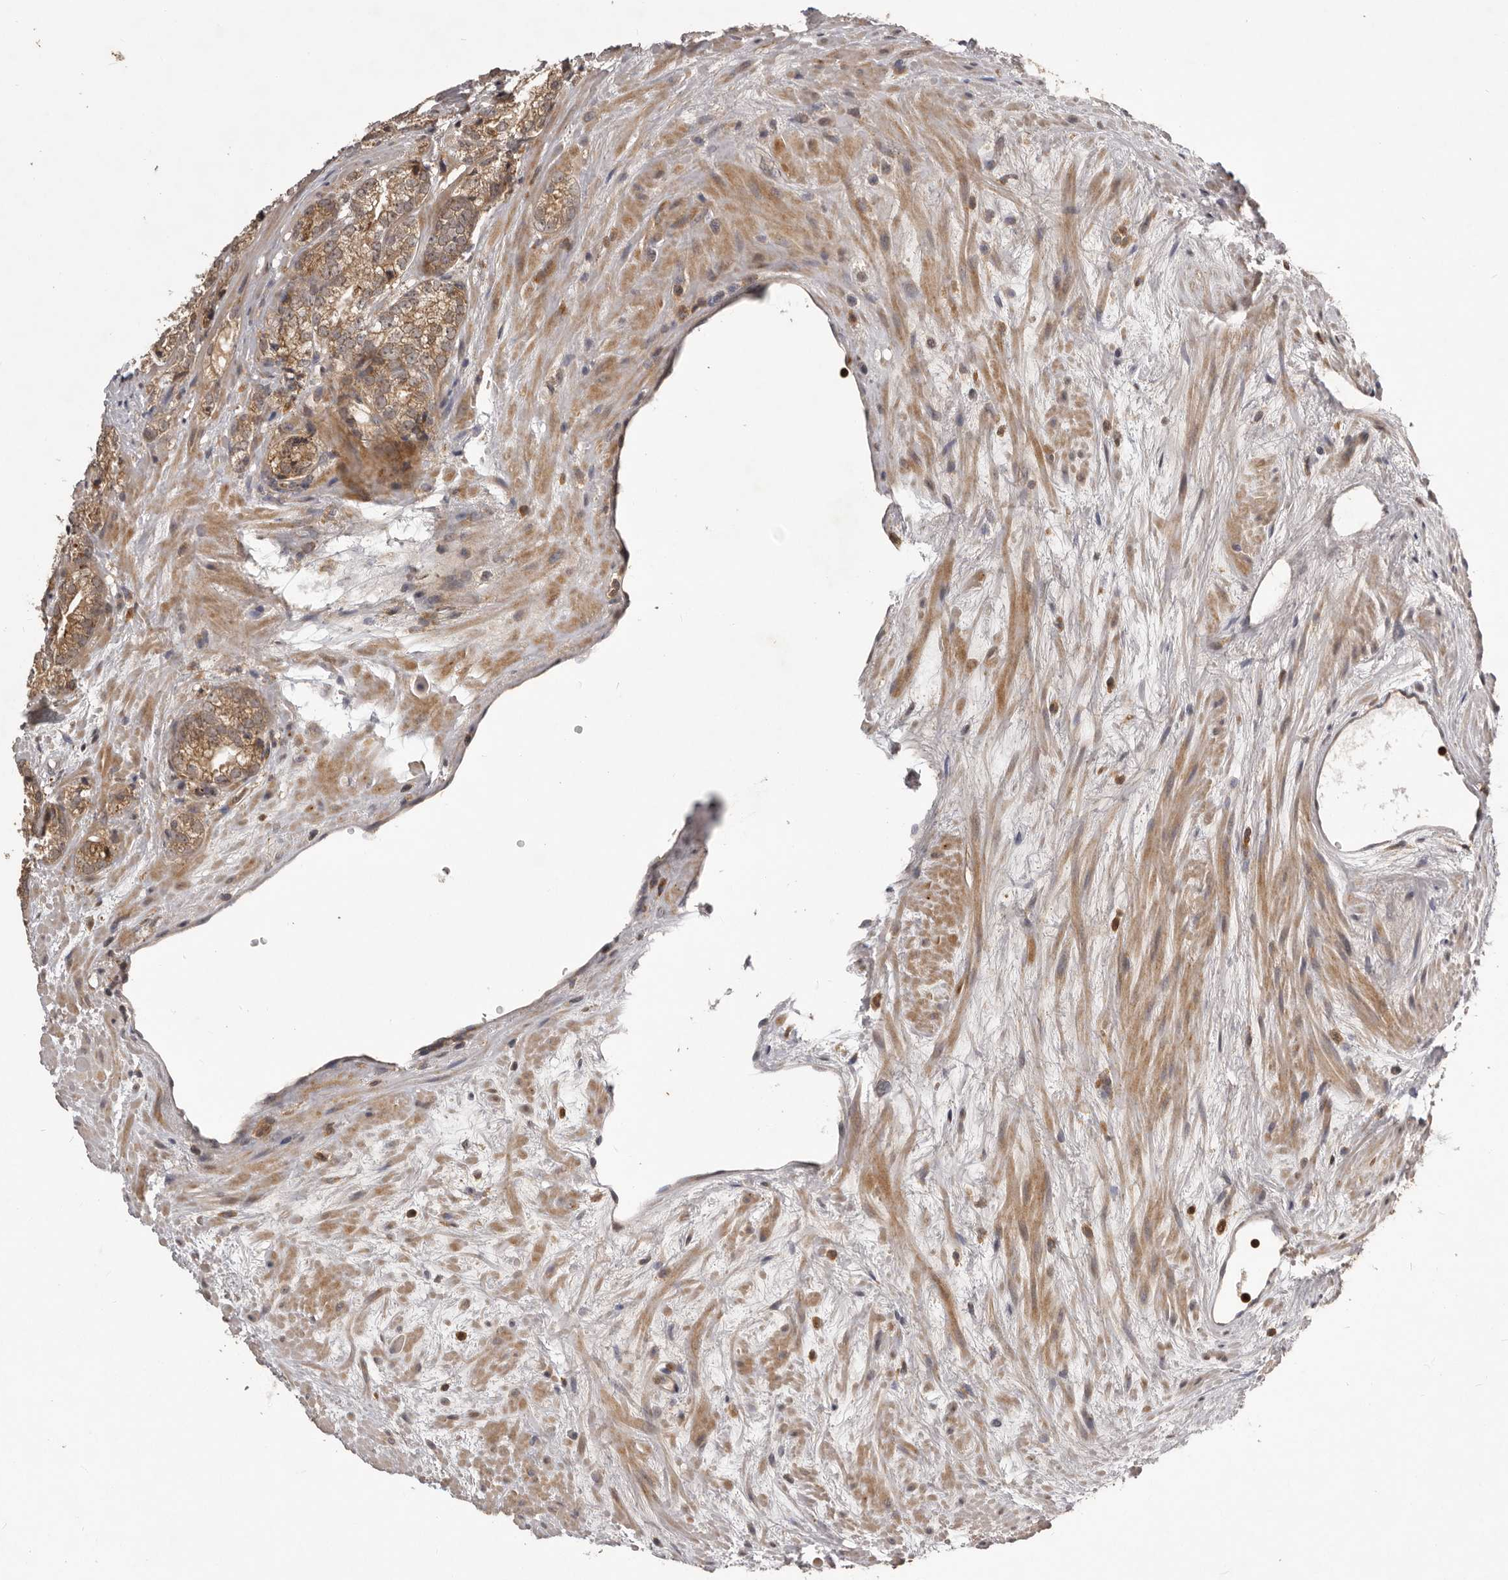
{"staining": {"intensity": "weak", "quantity": ">75%", "location": "cytoplasmic/membranous"}, "tissue": "prostate cancer", "cell_type": "Tumor cells", "image_type": "cancer", "snomed": [{"axis": "morphology", "description": "Normal morphology"}, {"axis": "morphology", "description": "Adenocarcinoma, Low grade"}, {"axis": "topography", "description": "Prostate"}], "caption": "Immunohistochemistry (DAB) staining of human prostate cancer shows weak cytoplasmic/membranous protein staining in about >75% of tumor cells.", "gene": "RNF187", "patient": {"sex": "male", "age": 72}}